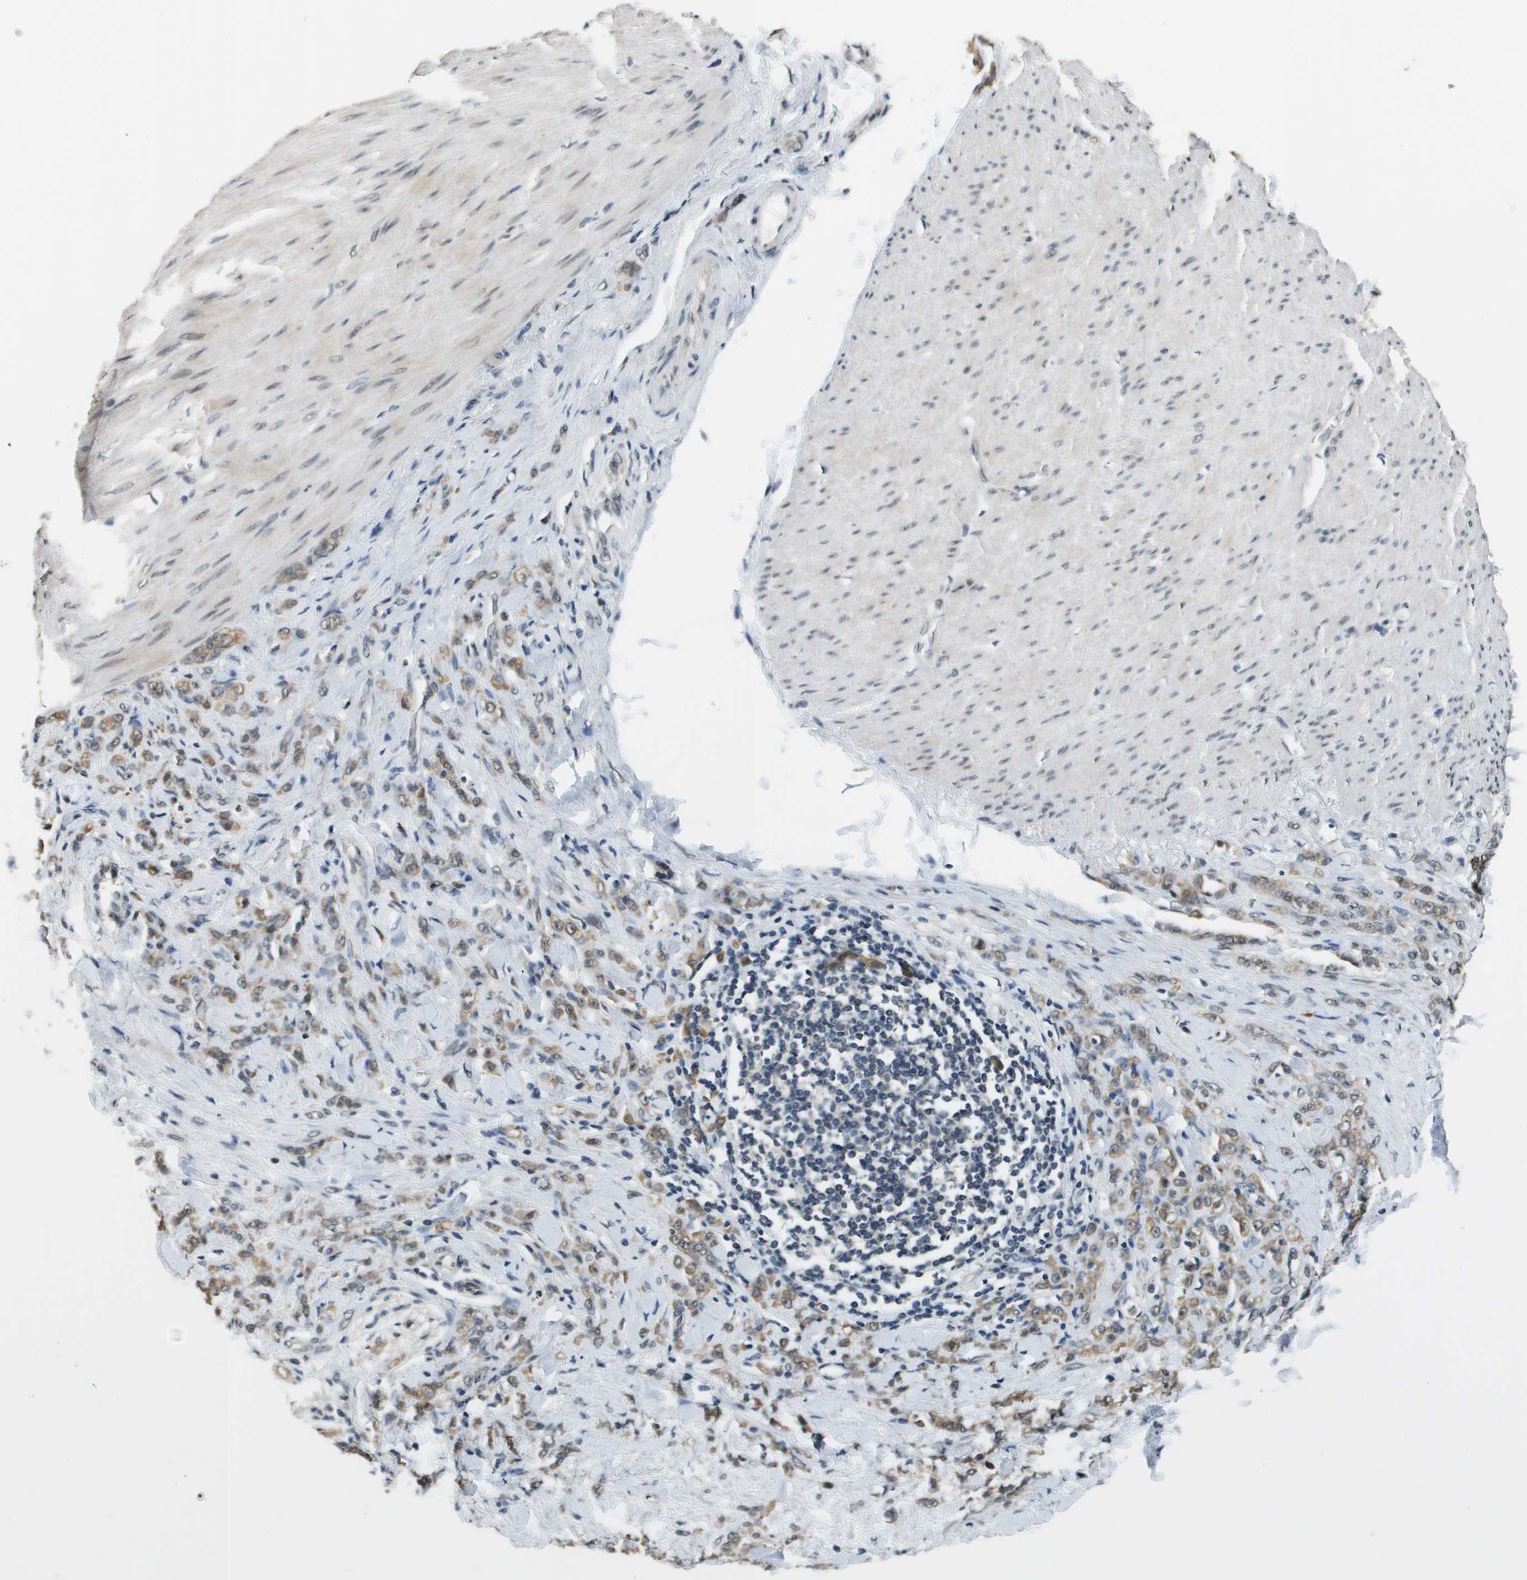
{"staining": {"intensity": "moderate", "quantity": ">75%", "location": "cytoplasmic/membranous"}, "tissue": "stomach cancer", "cell_type": "Tumor cells", "image_type": "cancer", "snomed": [{"axis": "morphology", "description": "Adenocarcinoma, NOS"}, {"axis": "topography", "description": "Stomach"}], "caption": "High-power microscopy captured an IHC photomicrograph of stomach adenocarcinoma, revealing moderate cytoplasmic/membranous staining in about >75% of tumor cells.", "gene": "FANCC", "patient": {"sex": "male", "age": 82}}